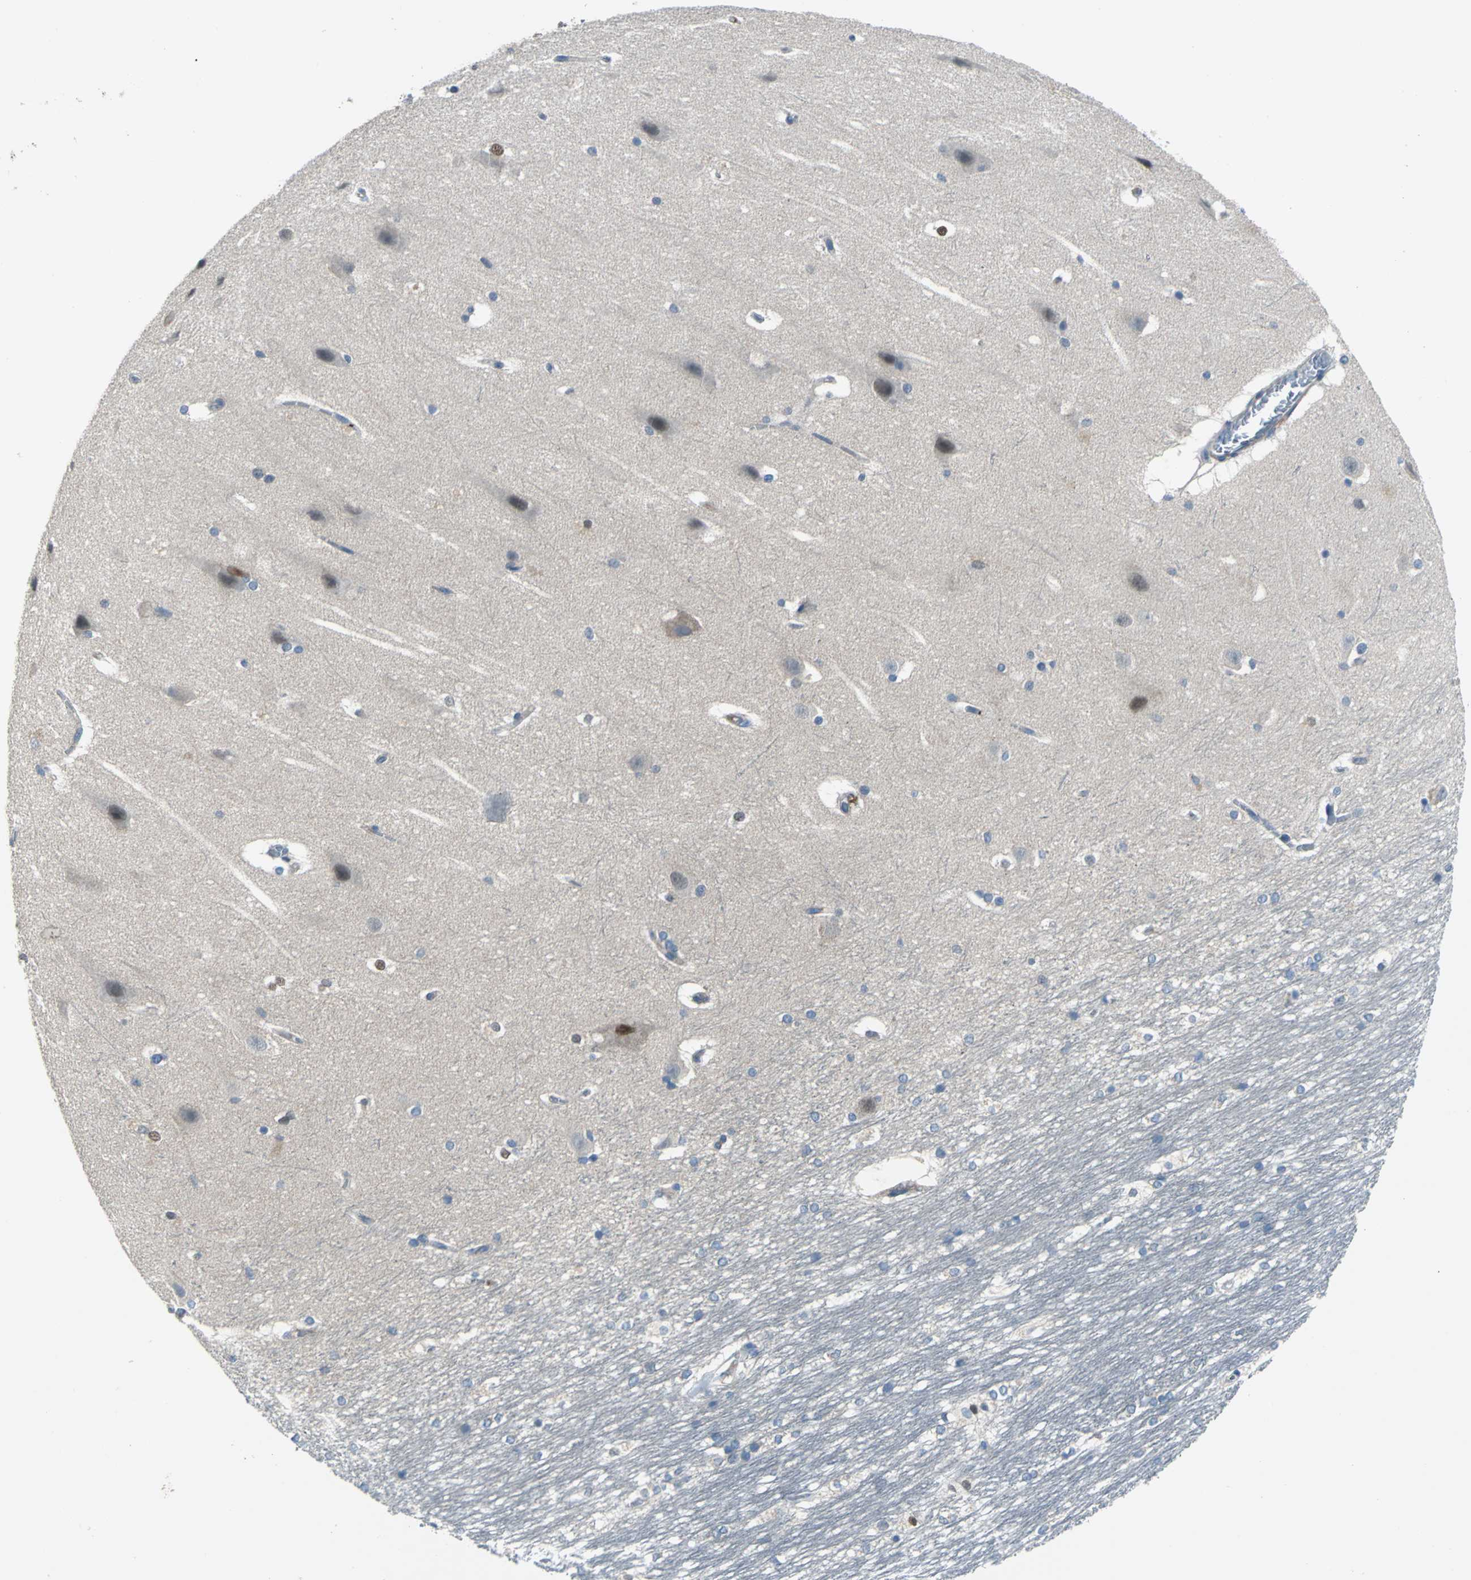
{"staining": {"intensity": "moderate", "quantity": "<25%", "location": "cytoplasmic/membranous"}, "tissue": "hippocampus", "cell_type": "Glial cells", "image_type": "normal", "snomed": [{"axis": "morphology", "description": "Normal tissue, NOS"}, {"axis": "topography", "description": "Hippocampus"}], "caption": "Immunohistochemistry micrograph of unremarkable hippocampus: hippocampus stained using IHC shows low levels of moderate protein expression localized specifically in the cytoplasmic/membranous of glial cells, appearing as a cytoplasmic/membranous brown color.", "gene": "SELP", "patient": {"sex": "female", "age": 19}}